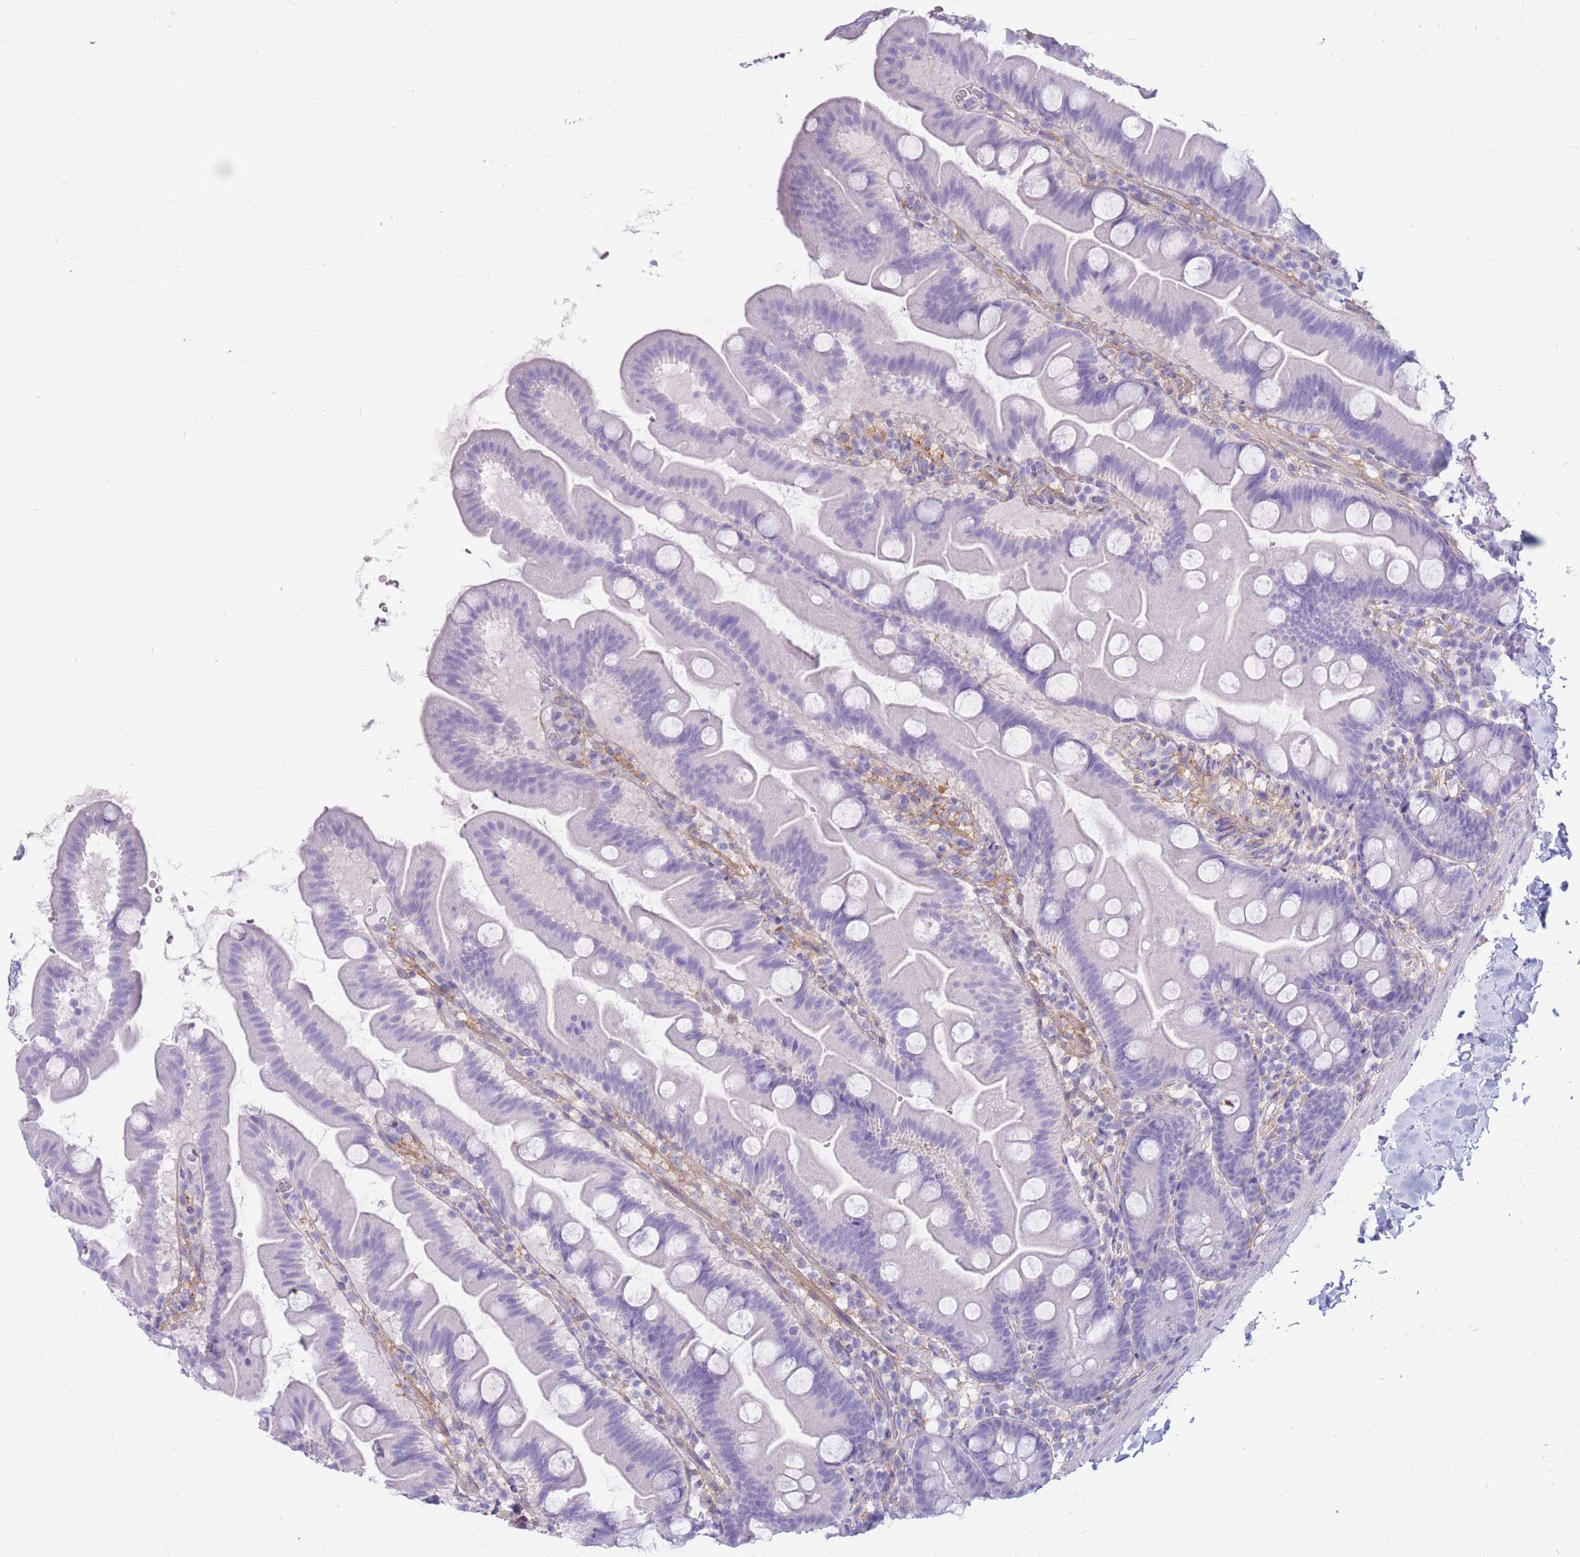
{"staining": {"intensity": "negative", "quantity": "none", "location": "none"}, "tissue": "small intestine", "cell_type": "Glandular cells", "image_type": "normal", "snomed": [{"axis": "morphology", "description": "Normal tissue, NOS"}, {"axis": "topography", "description": "Small intestine"}], "caption": "Immunohistochemical staining of normal small intestine reveals no significant positivity in glandular cells. Brightfield microscopy of IHC stained with DAB (3,3'-diaminobenzidine) (brown) and hematoxylin (blue), captured at high magnification.", "gene": "MTSS2", "patient": {"sex": "female", "age": 68}}